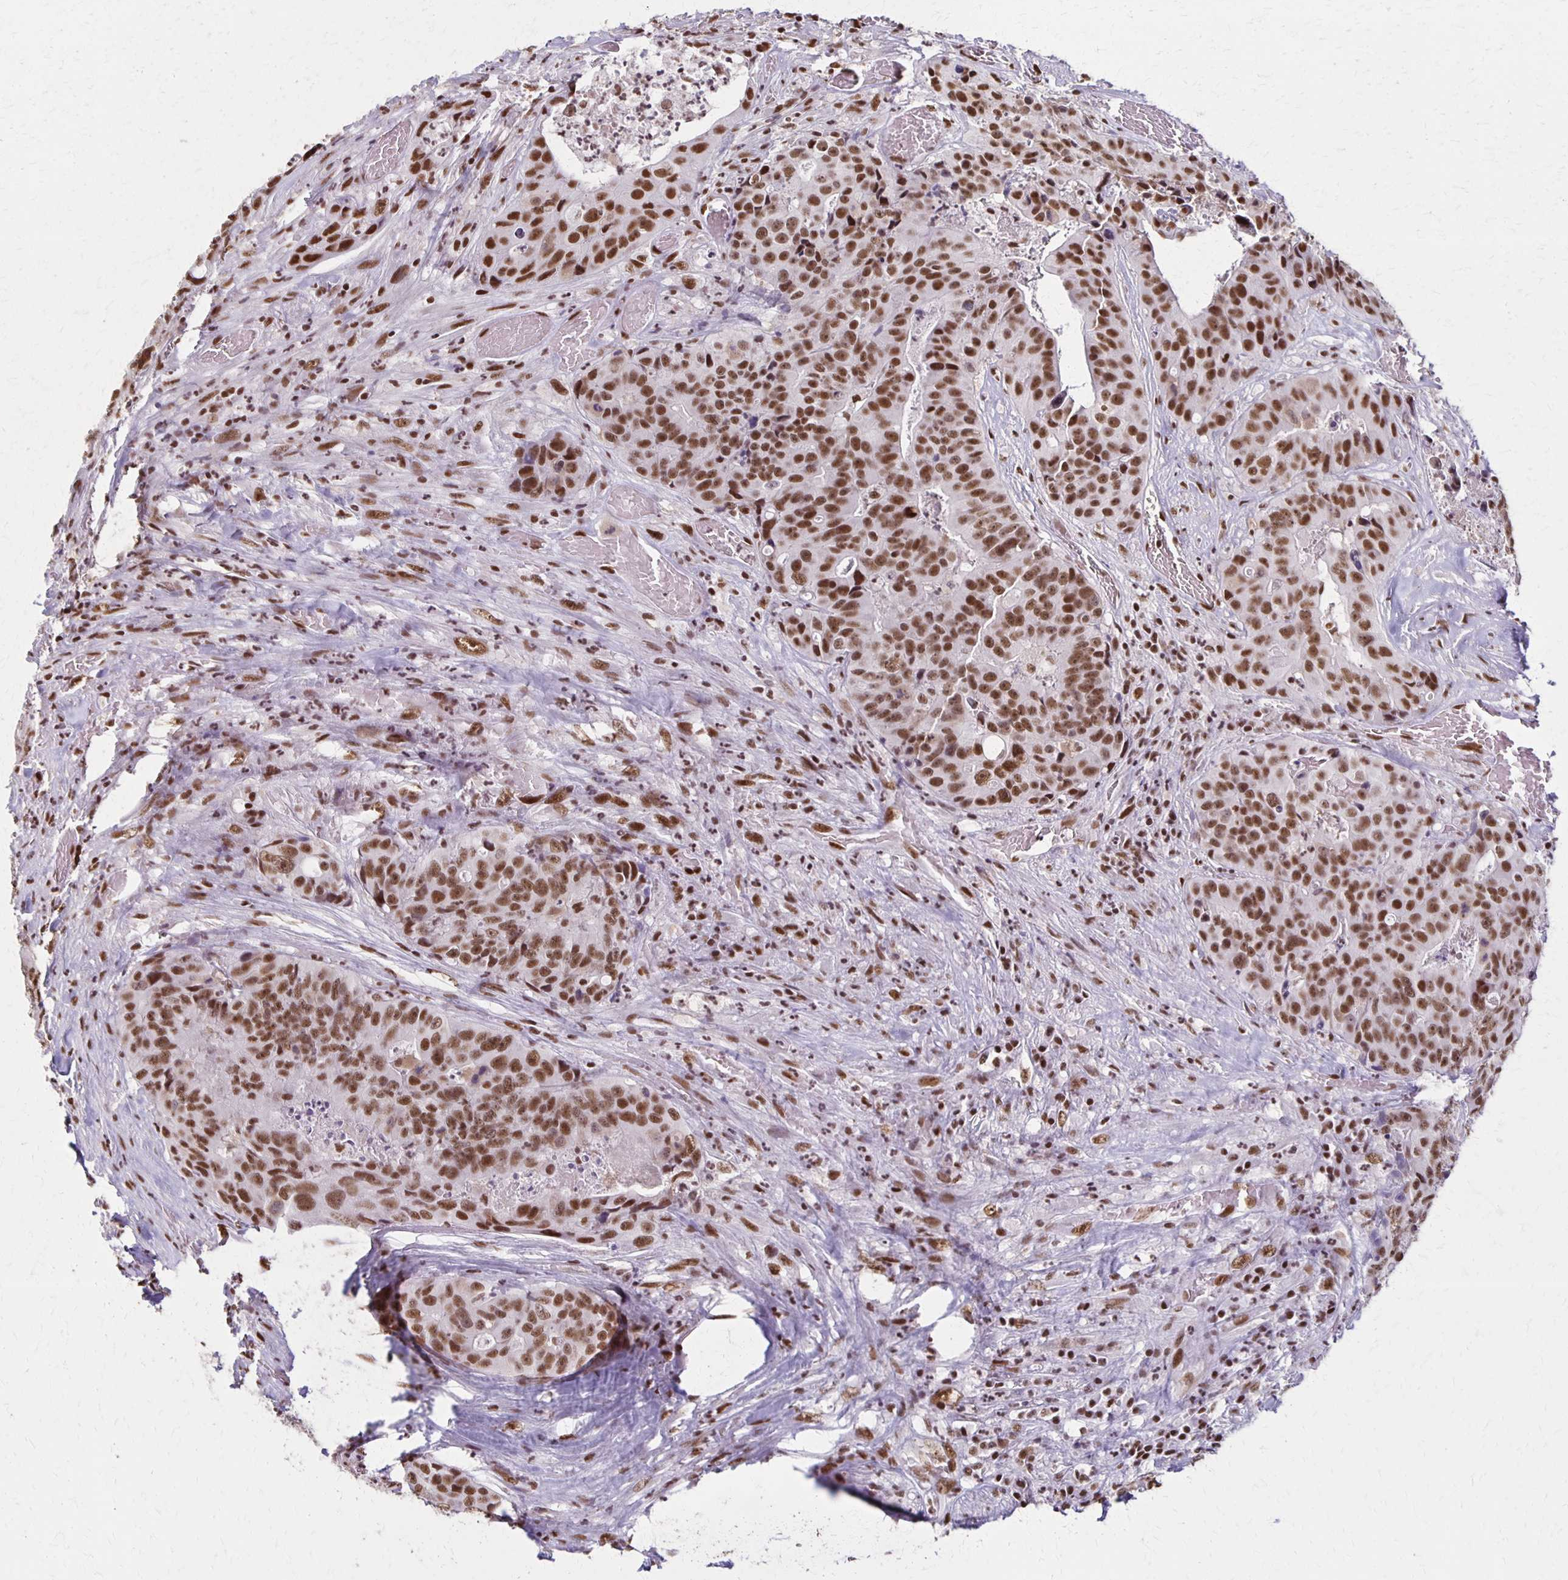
{"staining": {"intensity": "moderate", "quantity": ">75%", "location": "nuclear"}, "tissue": "colorectal cancer", "cell_type": "Tumor cells", "image_type": "cancer", "snomed": [{"axis": "morphology", "description": "Adenocarcinoma, NOS"}, {"axis": "topography", "description": "Rectum"}], "caption": "Colorectal cancer stained with a brown dye exhibits moderate nuclear positive expression in approximately >75% of tumor cells.", "gene": "XRCC6", "patient": {"sex": "female", "age": 62}}